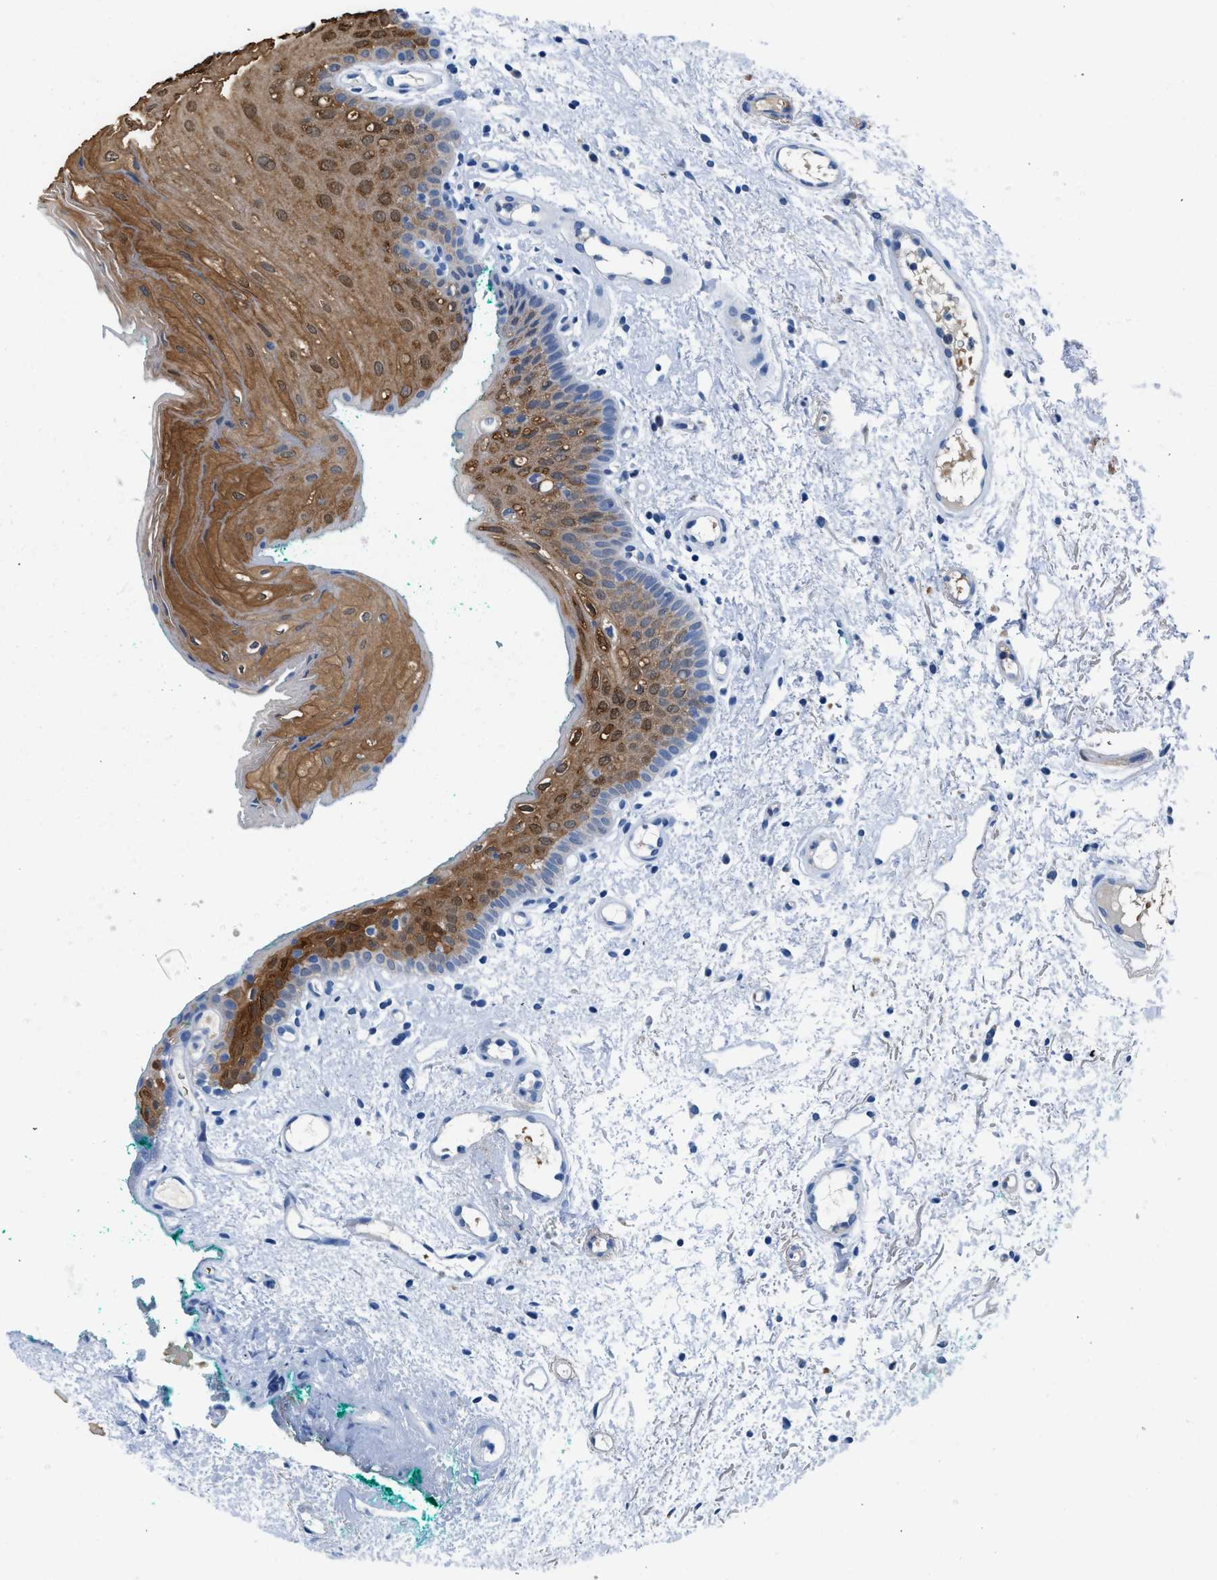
{"staining": {"intensity": "moderate", "quantity": "25%-75%", "location": "cytoplasmic/membranous"}, "tissue": "oral mucosa", "cell_type": "Squamous epithelial cells", "image_type": "normal", "snomed": [{"axis": "morphology", "description": "Normal tissue, NOS"}, {"axis": "morphology", "description": "Squamous cell carcinoma, NOS"}, {"axis": "topography", "description": "Oral tissue"}, {"axis": "topography", "description": "Salivary gland"}, {"axis": "topography", "description": "Head-Neck"}], "caption": "Immunohistochemistry histopathology image of benign oral mucosa: oral mucosa stained using IHC displays medium levels of moderate protein expression localized specifically in the cytoplasmic/membranous of squamous epithelial cells, appearing as a cytoplasmic/membranous brown color.", "gene": "FADS6", "patient": {"sex": "female", "age": 62}}